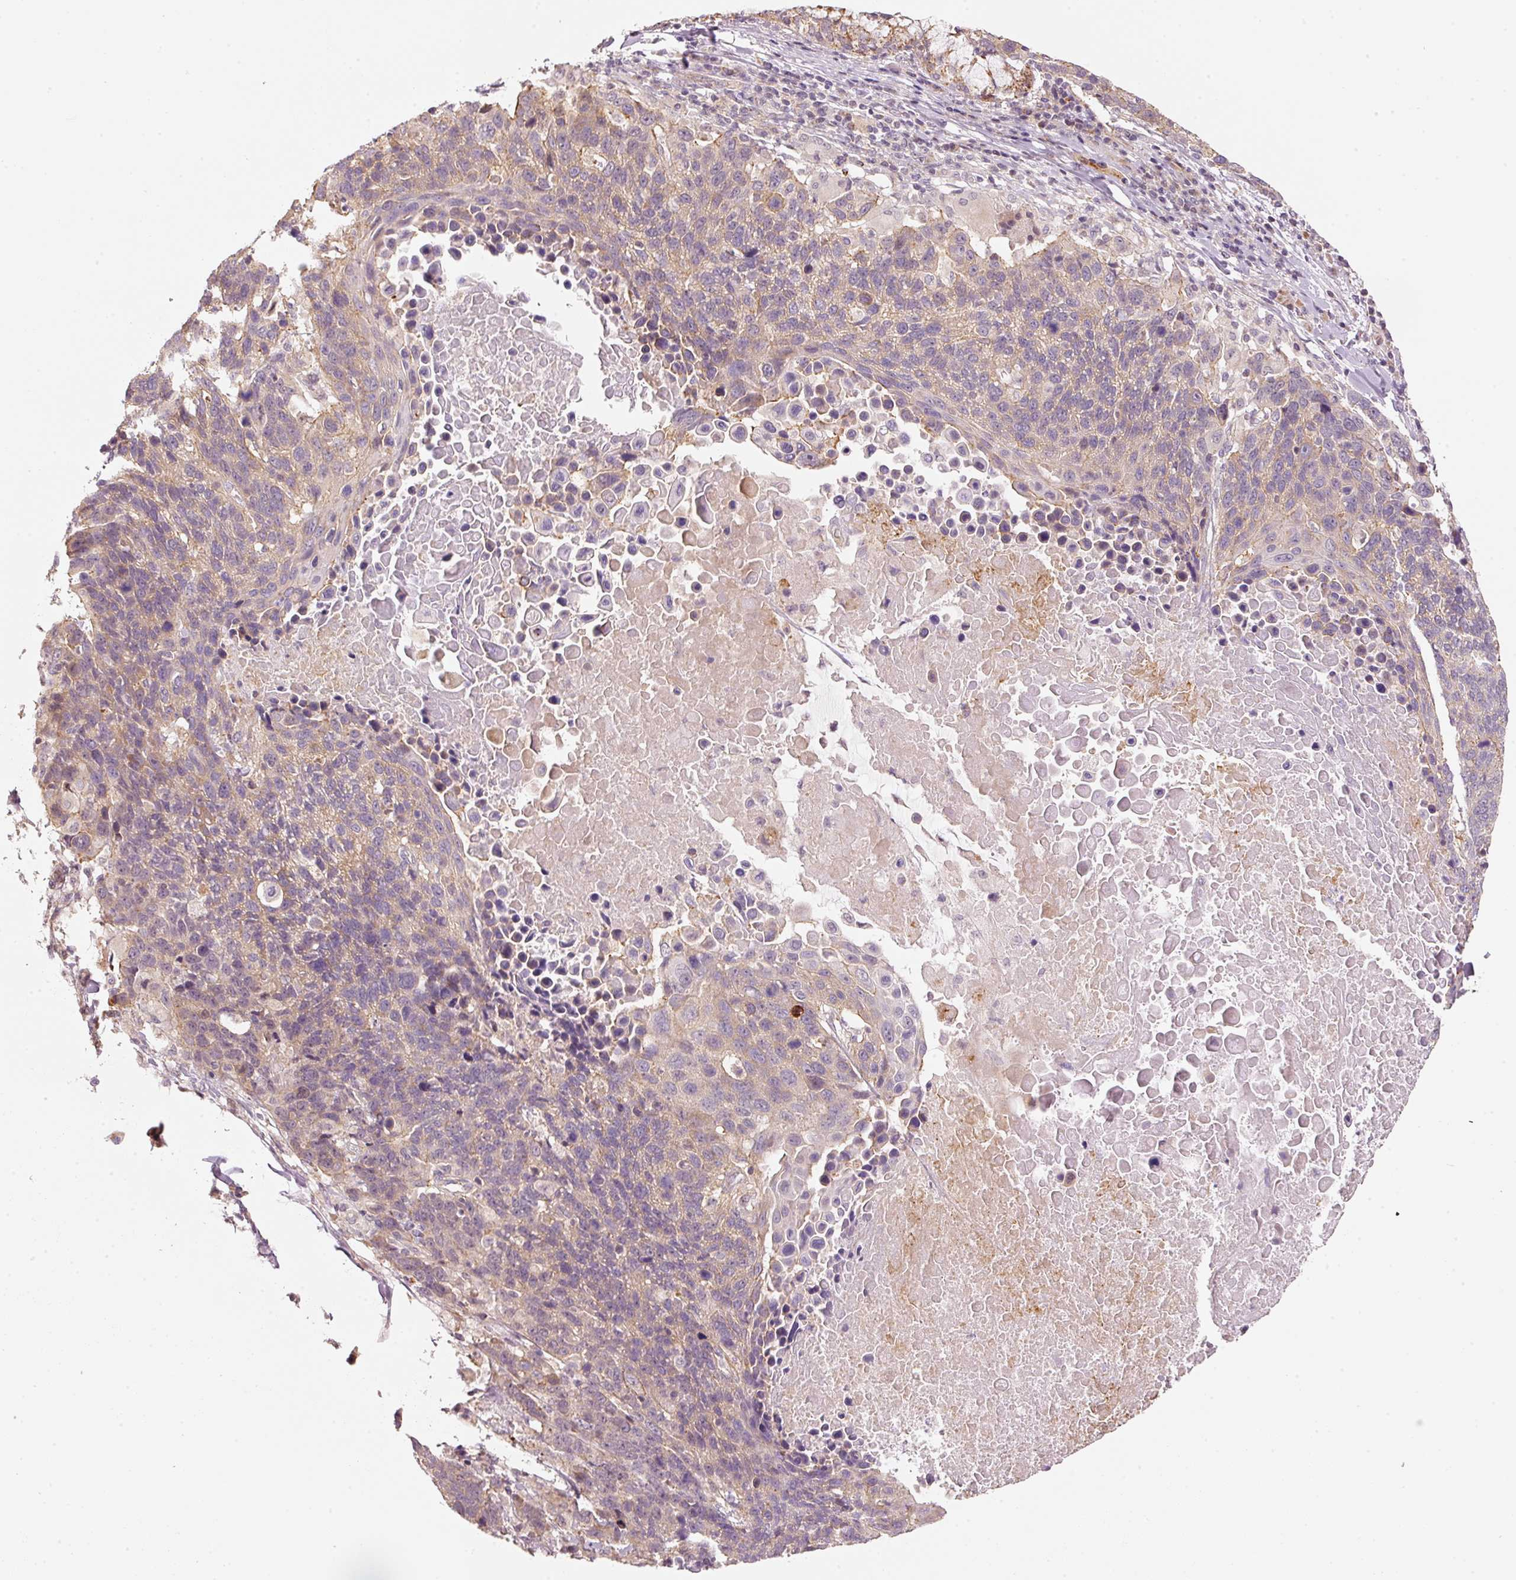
{"staining": {"intensity": "weak", "quantity": "25%-75%", "location": "cytoplasmic/membranous"}, "tissue": "lung cancer", "cell_type": "Tumor cells", "image_type": "cancer", "snomed": [{"axis": "morphology", "description": "Squamous cell carcinoma, NOS"}, {"axis": "topography", "description": "Lung"}], "caption": "IHC histopathology image of lung cancer (squamous cell carcinoma) stained for a protein (brown), which exhibits low levels of weak cytoplasmic/membranous positivity in approximately 25%-75% of tumor cells.", "gene": "ARHGAP22", "patient": {"sex": "male", "age": 66}}